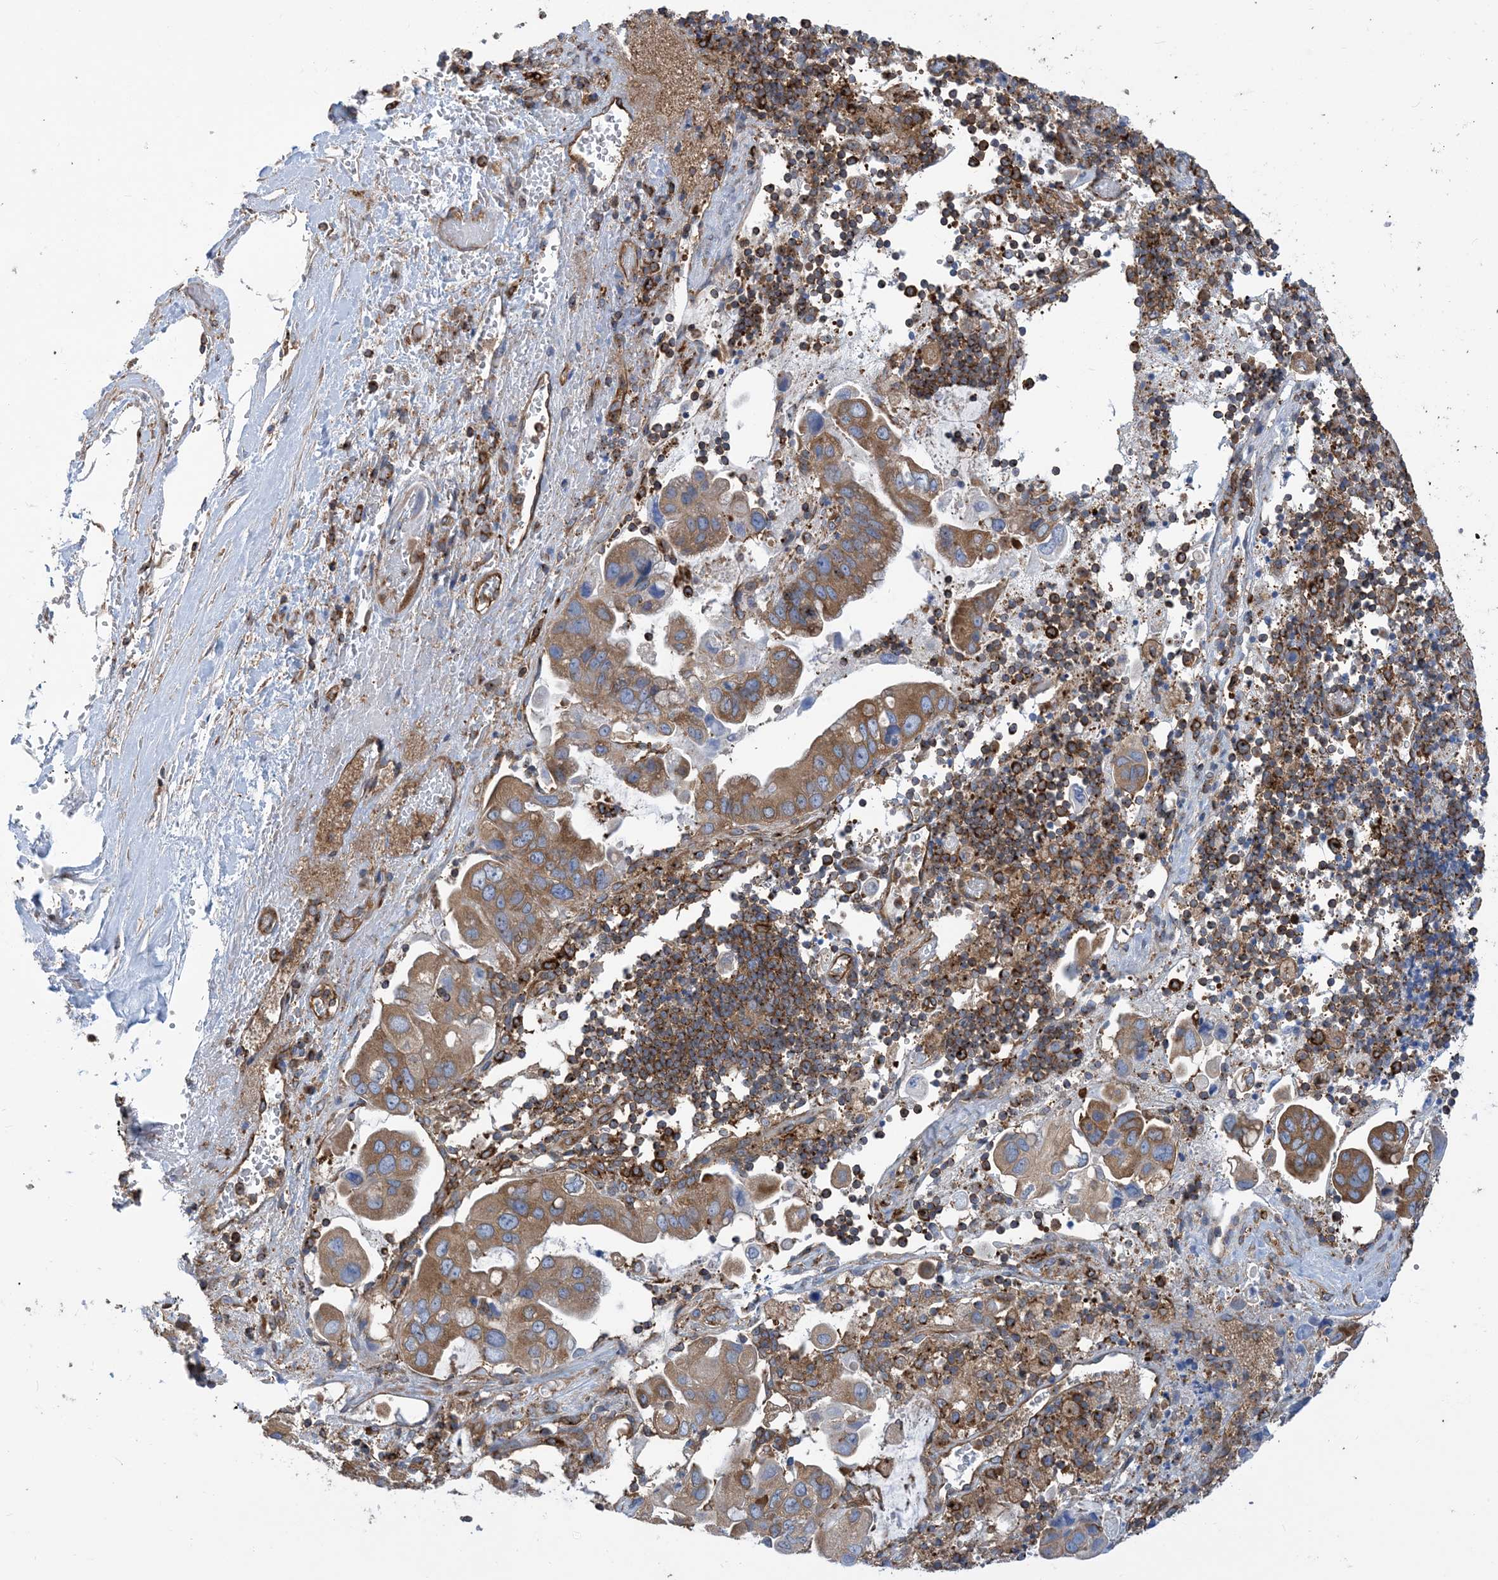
{"staining": {"intensity": "moderate", "quantity": "25%-75%", "location": "cytoplasmic/membranous"}, "tissue": "pancreatic cancer", "cell_type": "Tumor cells", "image_type": "cancer", "snomed": [{"axis": "morphology", "description": "Inflammation, NOS"}, {"axis": "morphology", "description": "Adenocarcinoma, NOS"}, {"axis": "topography", "description": "Pancreas"}], "caption": "High-magnification brightfield microscopy of pancreatic cancer (adenocarcinoma) stained with DAB (brown) and counterstained with hematoxylin (blue). tumor cells exhibit moderate cytoplasmic/membranous expression is seen in approximately25%-75% of cells.", "gene": "DYNC1LI1", "patient": {"sex": "female", "age": 56}}